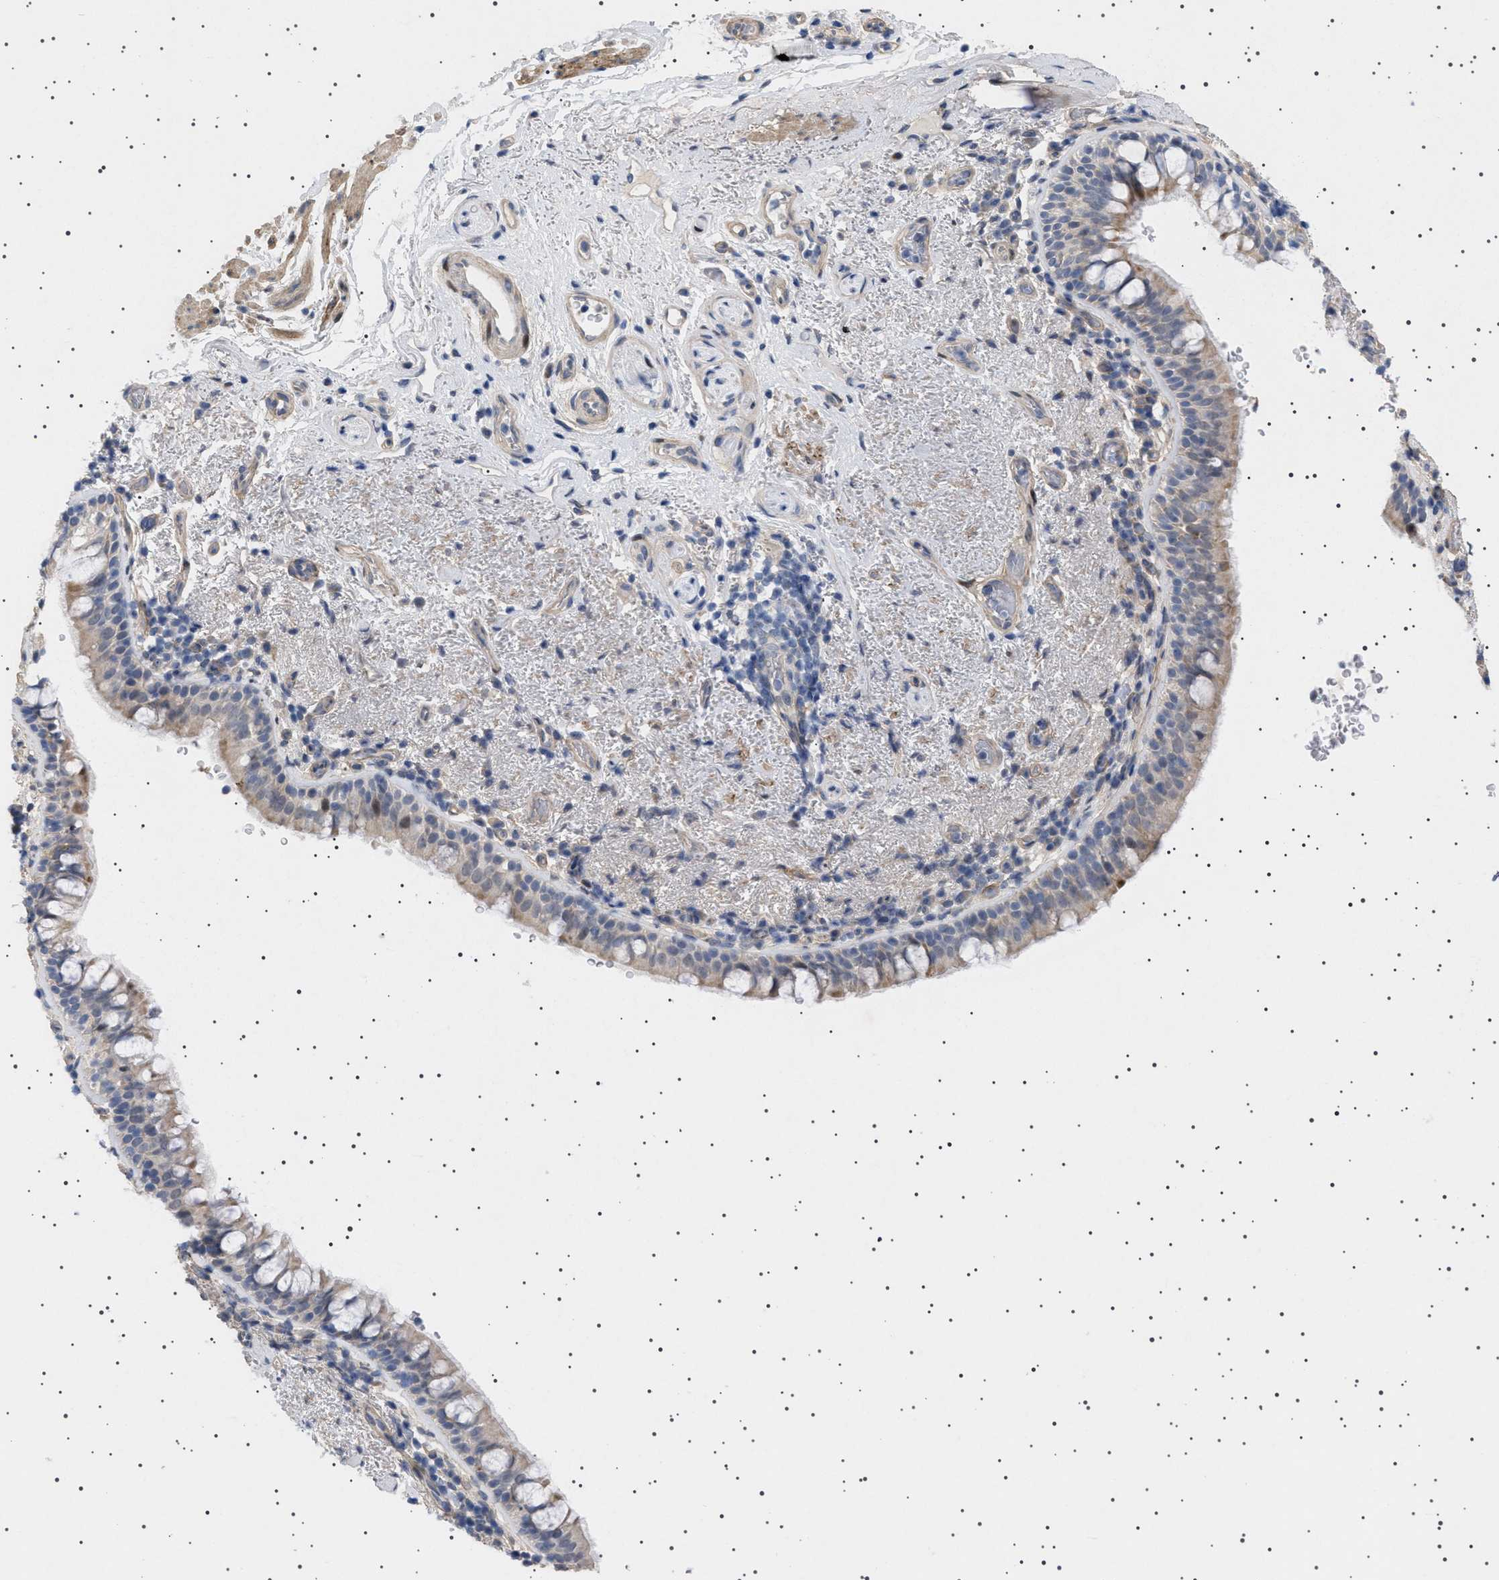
{"staining": {"intensity": "weak", "quantity": ">75%", "location": "cytoplasmic/membranous"}, "tissue": "bronchus", "cell_type": "Respiratory epithelial cells", "image_type": "normal", "snomed": [{"axis": "morphology", "description": "Normal tissue, NOS"}, {"axis": "morphology", "description": "Inflammation, NOS"}, {"axis": "topography", "description": "Cartilage tissue"}, {"axis": "topography", "description": "Bronchus"}], "caption": "Immunohistochemistry image of normal bronchus: bronchus stained using immunohistochemistry displays low levels of weak protein expression localized specifically in the cytoplasmic/membranous of respiratory epithelial cells, appearing as a cytoplasmic/membranous brown color.", "gene": "HTR1A", "patient": {"sex": "male", "age": 77}}